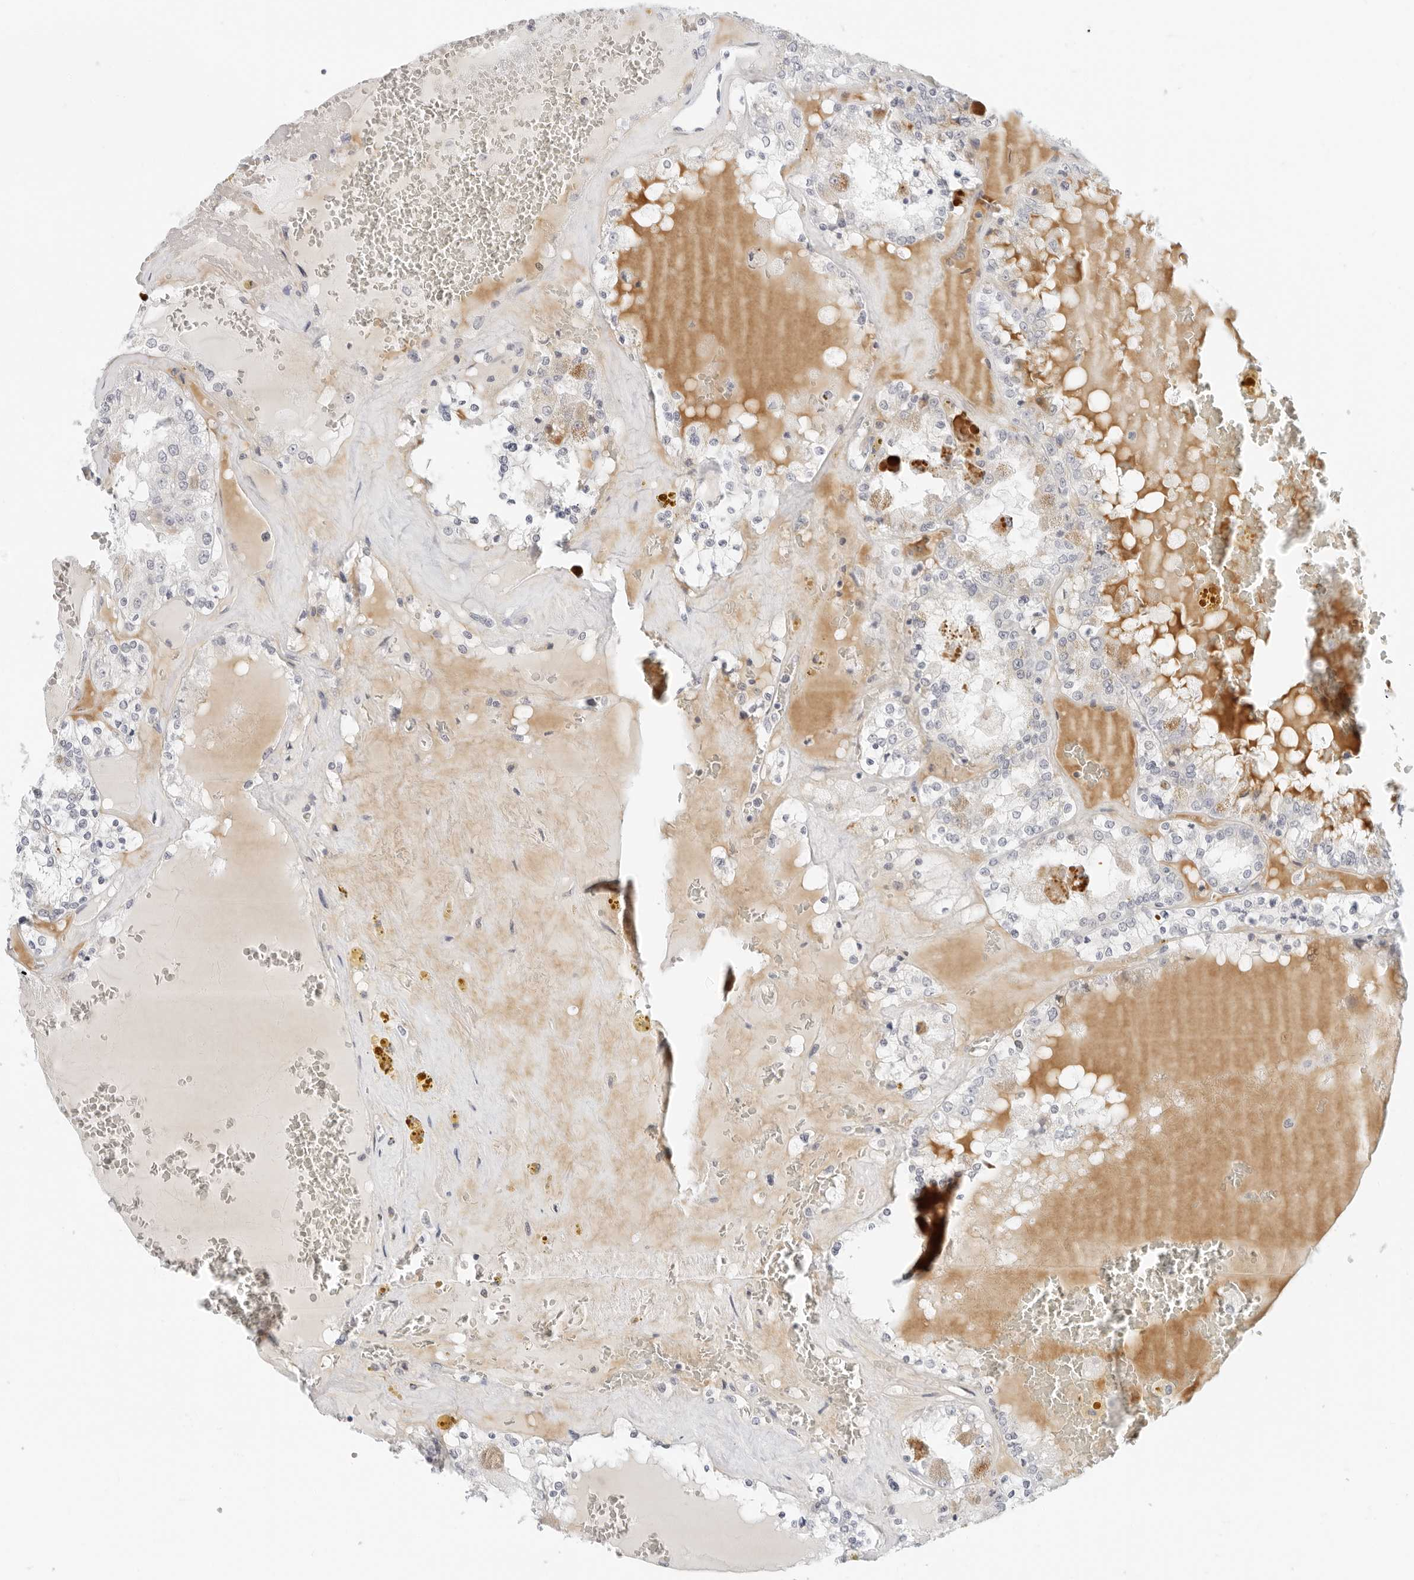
{"staining": {"intensity": "negative", "quantity": "none", "location": "none"}, "tissue": "renal cancer", "cell_type": "Tumor cells", "image_type": "cancer", "snomed": [{"axis": "morphology", "description": "Adenocarcinoma, NOS"}, {"axis": "topography", "description": "Kidney"}], "caption": "Tumor cells are negative for brown protein staining in renal adenocarcinoma. (Stains: DAB immunohistochemistry with hematoxylin counter stain, Microscopy: brightfield microscopy at high magnification).", "gene": "RC3H1", "patient": {"sex": "female", "age": 56}}